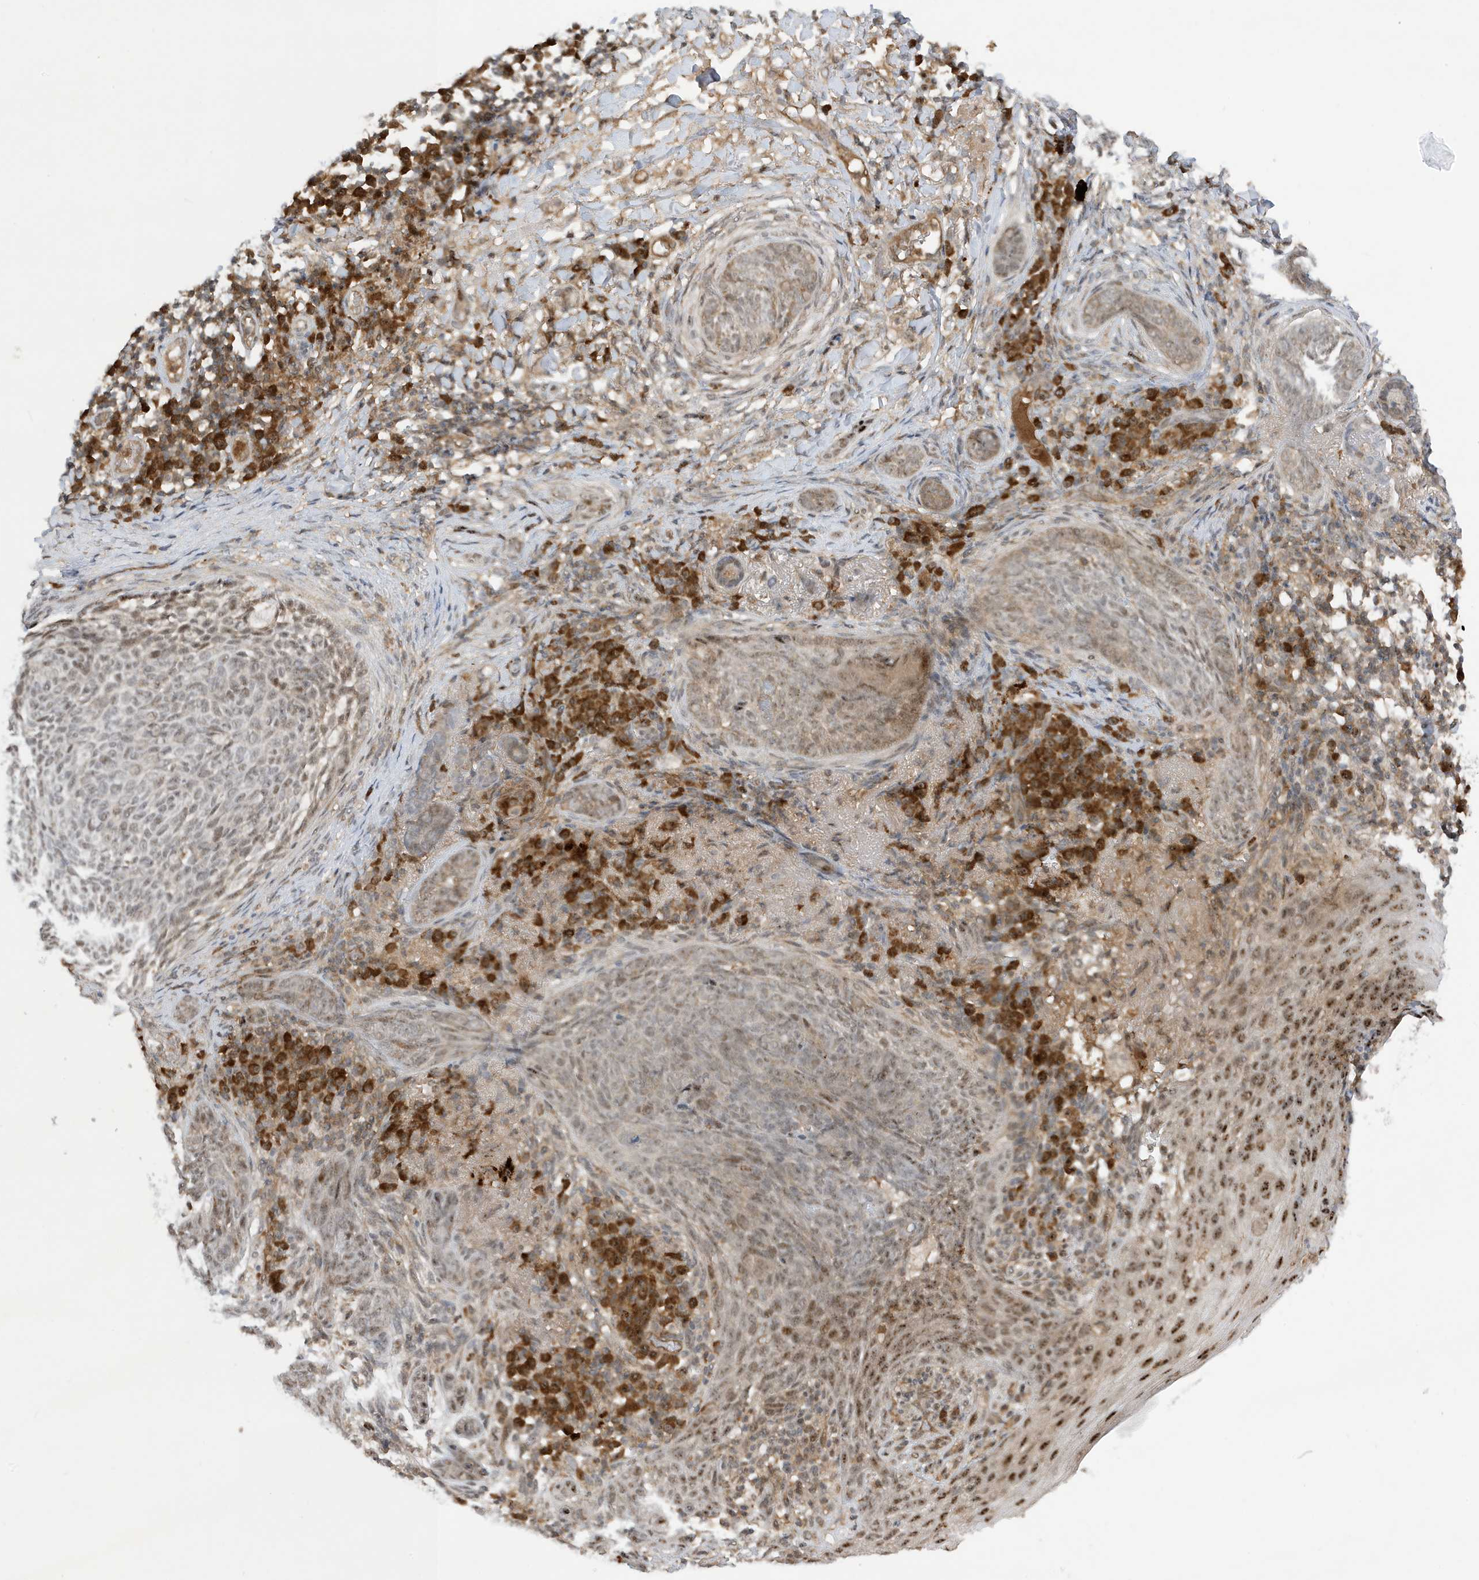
{"staining": {"intensity": "weak", "quantity": "25%-75%", "location": "cytoplasmic/membranous,nuclear"}, "tissue": "skin cancer", "cell_type": "Tumor cells", "image_type": "cancer", "snomed": [{"axis": "morphology", "description": "Basal cell carcinoma"}, {"axis": "topography", "description": "Skin"}], "caption": "Approximately 25%-75% of tumor cells in skin cancer (basal cell carcinoma) display weak cytoplasmic/membranous and nuclear protein staining as visualized by brown immunohistochemical staining.", "gene": "MAST3", "patient": {"sex": "male", "age": 85}}